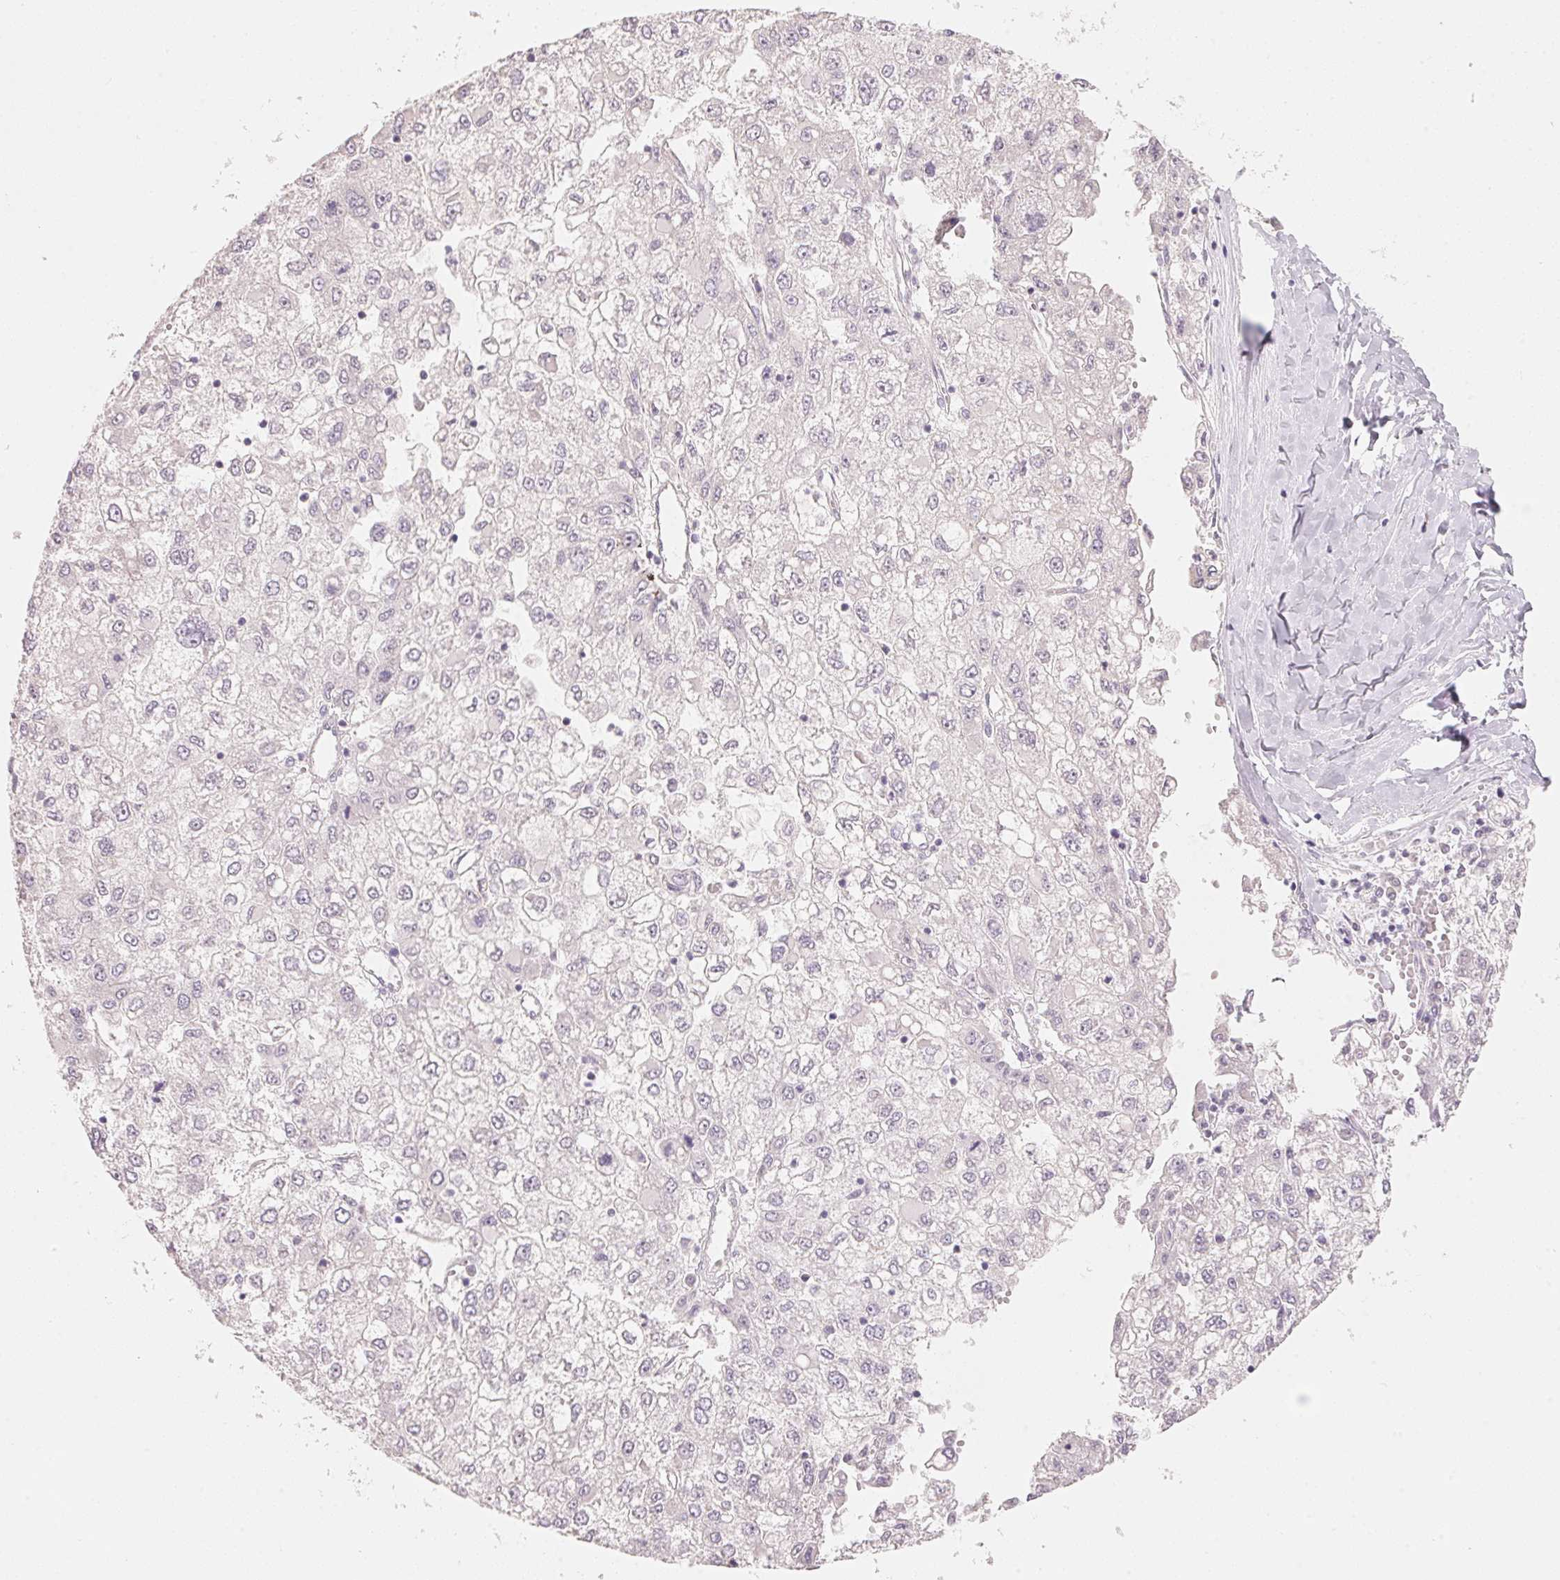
{"staining": {"intensity": "negative", "quantity": "none", "location": "none"}, "tissue": "liver cancer", "cell_type": "Tumor cells", "image_type": "cancer", "snomed": [{"axis": "morphology", "description": "Carcinoma, Hepatocellular, NOS"}, {"axis": "topography", "description": "Liver"}], "caption": "Immunohistochemistry of liver cancer shows no positivity in tumor cells. (DAB (3,3'-diaminobenzidine) immunohistochemistry, high magnification).", "gene": "TP53AIP1", "patient": {"sex": "male", "age": 40}}